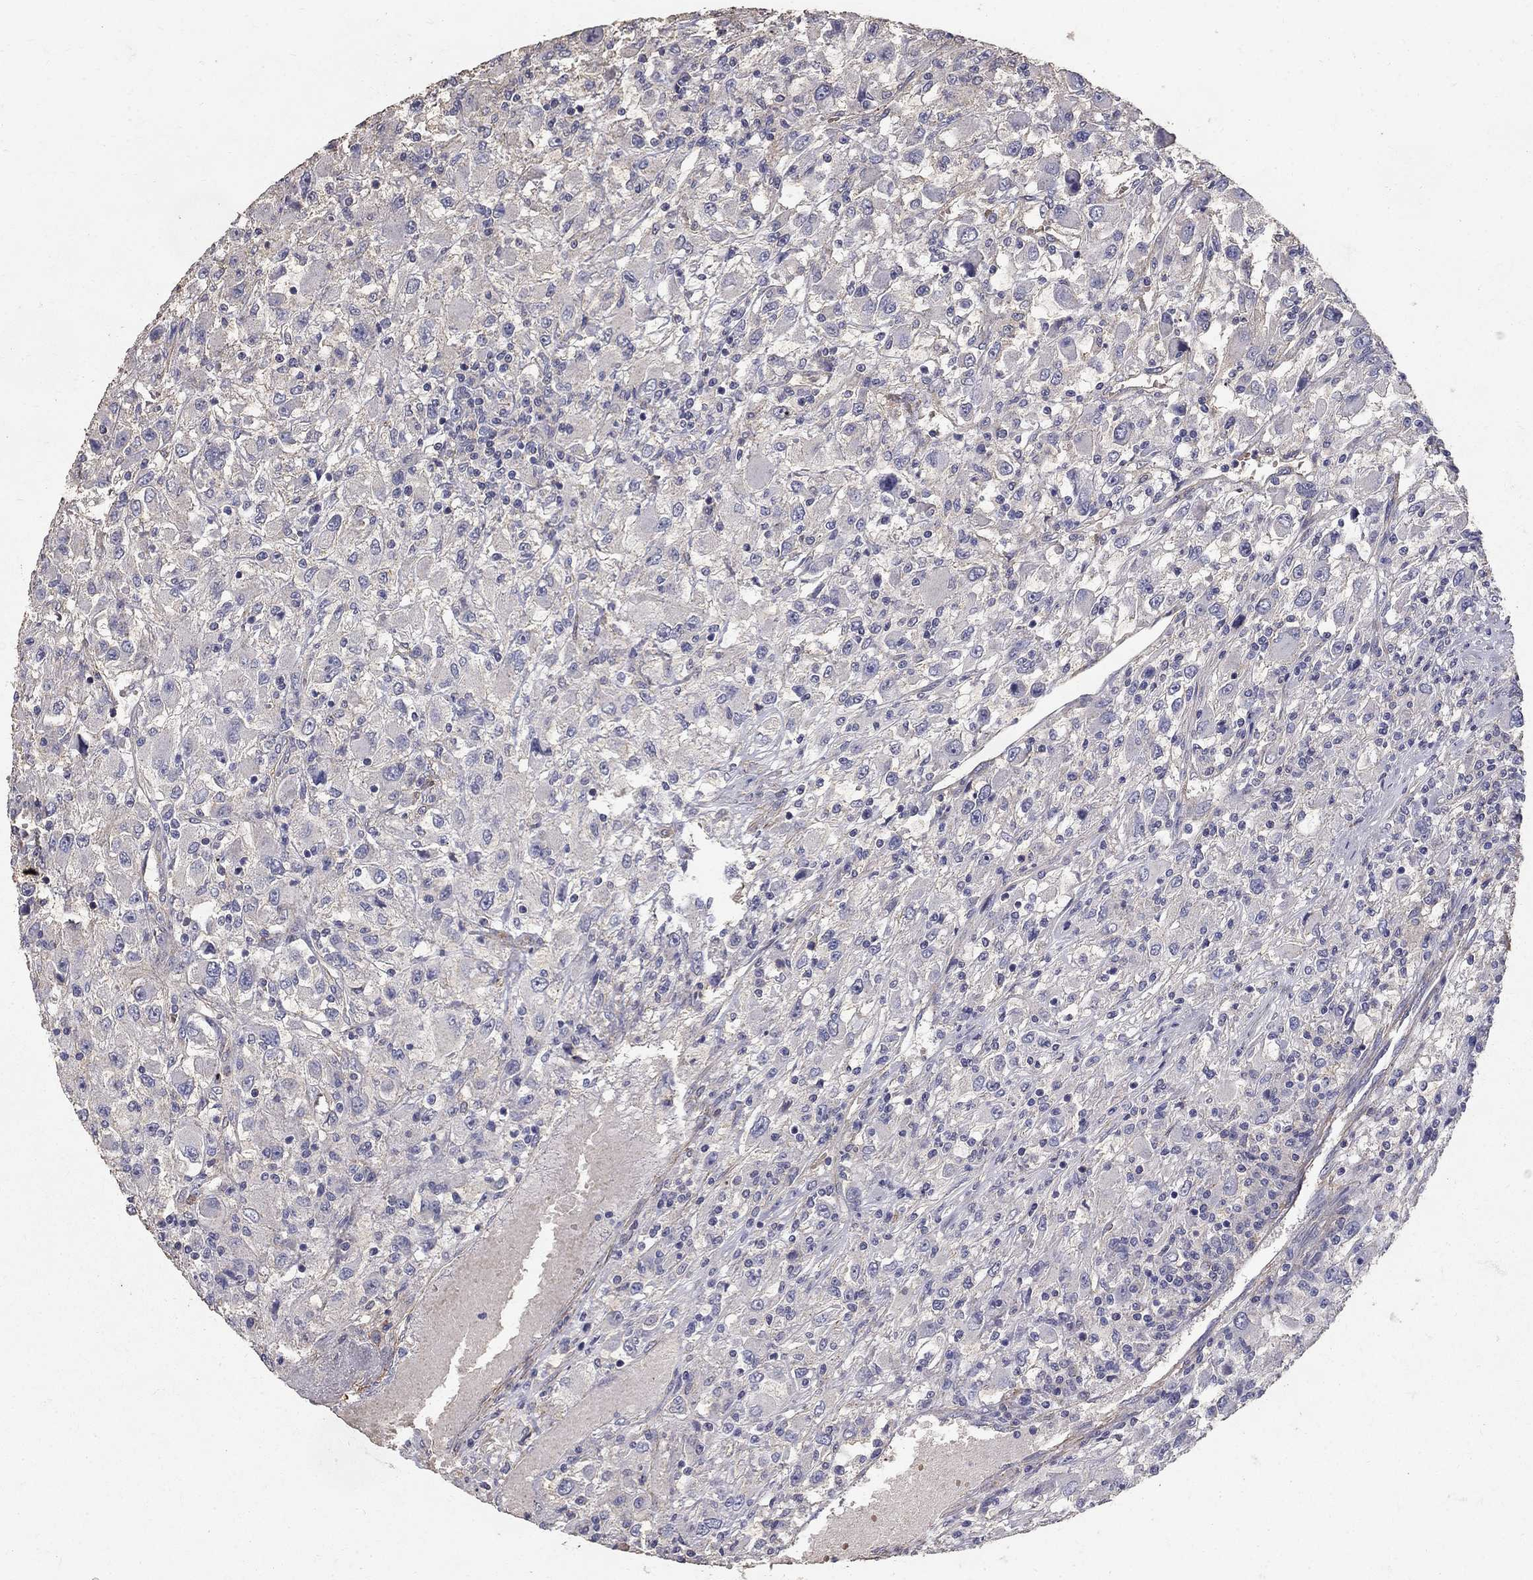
{"staining": {"intensity": "negative", "quantity": "none", "location": "none"}, "tissue": "renal cancer", "cell_type": "Tumor cells", "image_type": "cancer", "snomed": [{"axis": "morphology", "description": "Adenocarcinoma, NOS"}, {"axis": "topography", "description": "Kidney"}], "caption": "The IHC image has no significant expression in tumor cells of adenocarcinoma (renal) tissue.", "gene": "MPP2", "patient": {"sex": "female", "age": 67}}